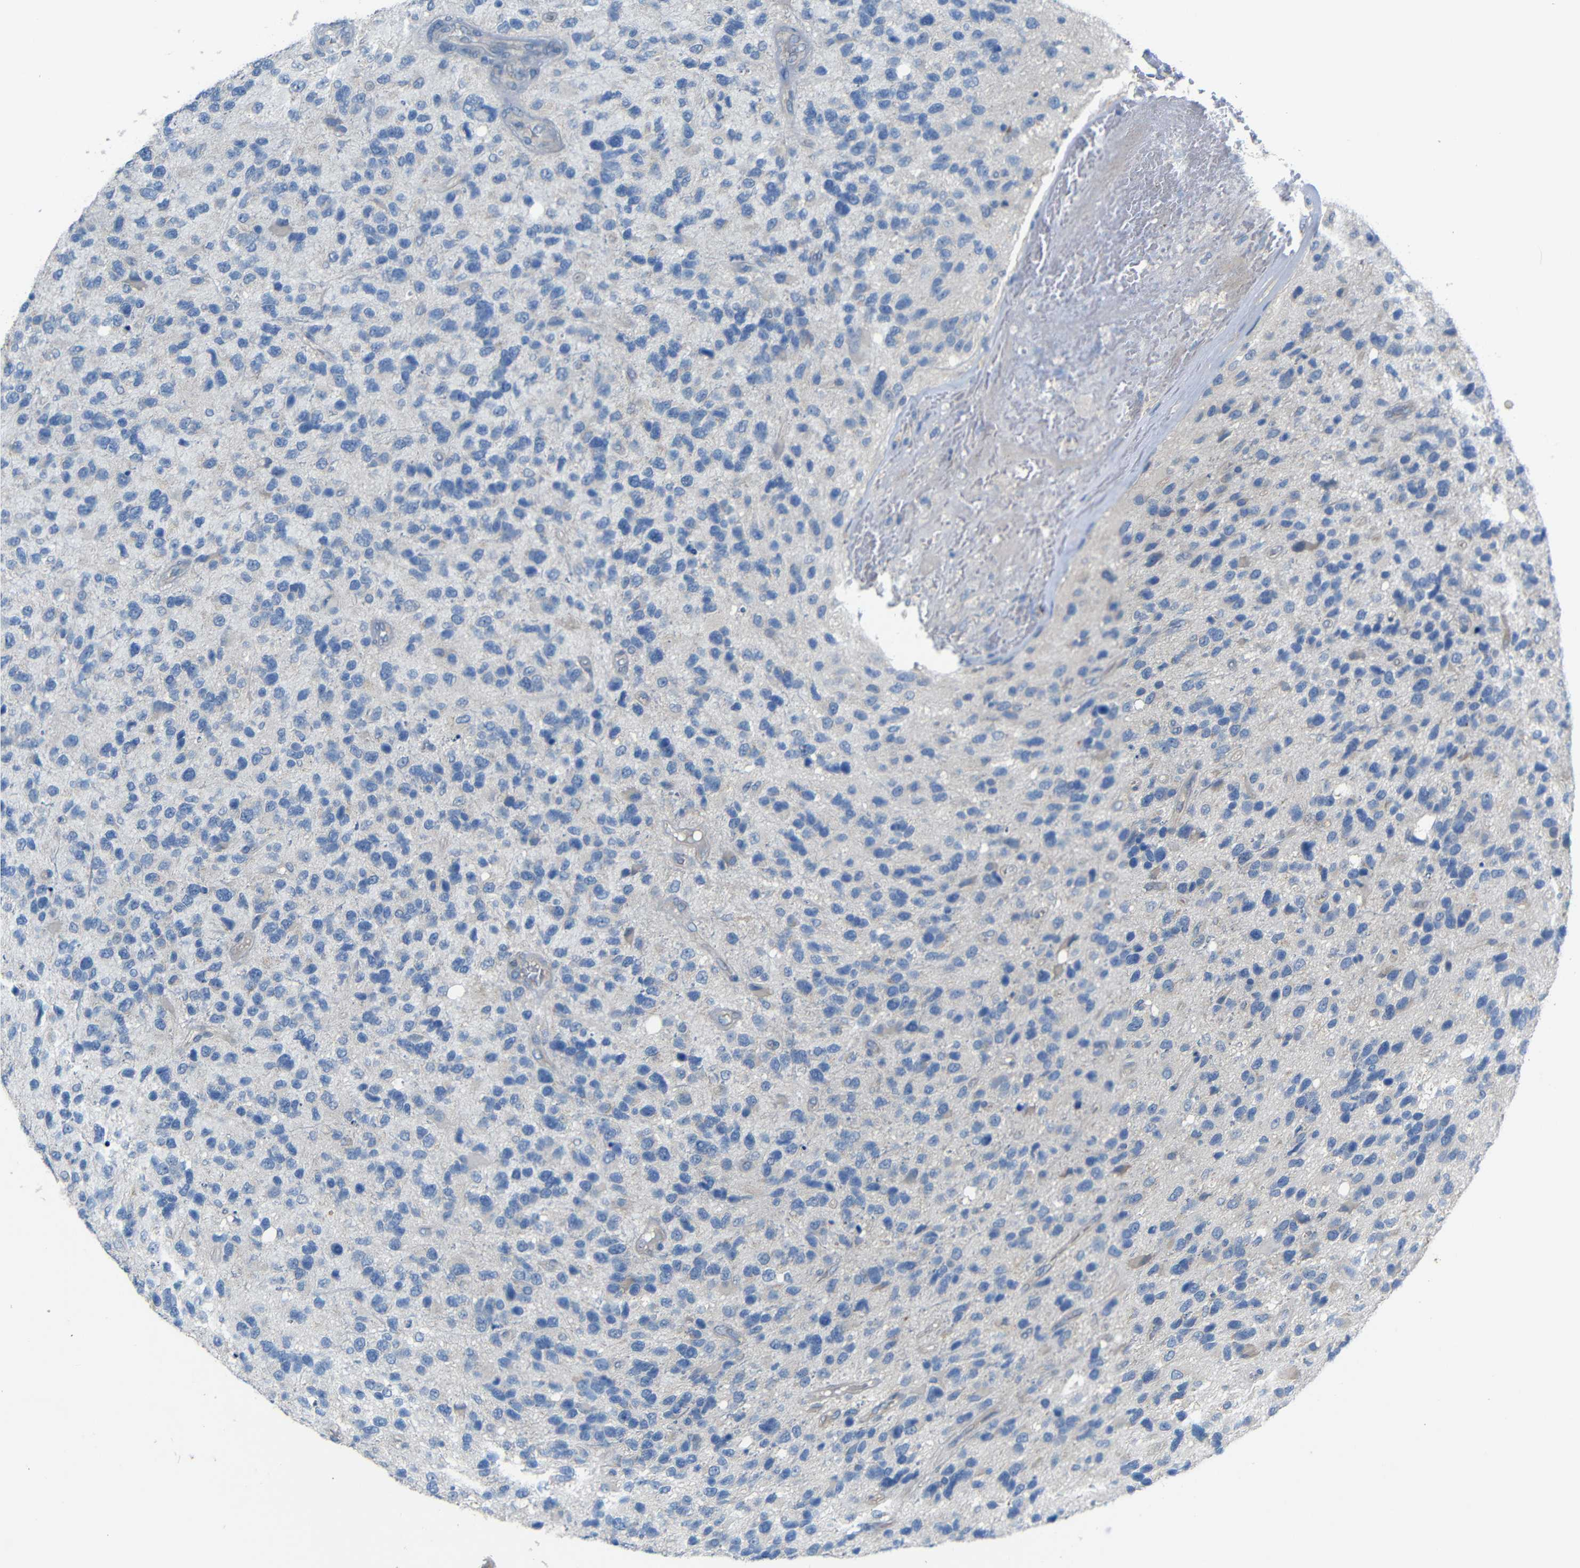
{"staining": {"intensity": "negative", "quantity": "none", "location": "none"}, "tissue": "glioma", "cell_type": "Tumor cells", "image_type": "cancer", "snomed": [{"axis": "morphology", "description": "Glioma, malignant, High grade"}, {"axis": "topography", "description": "Brain"}], "caption": "A high-resolution image shows immunohistochemistry (IHC) staining of glioma, which displays no significant expression in tumor cells.", "gene": "TBC1D32", "patient": {"sex": "female", "age": 58}}